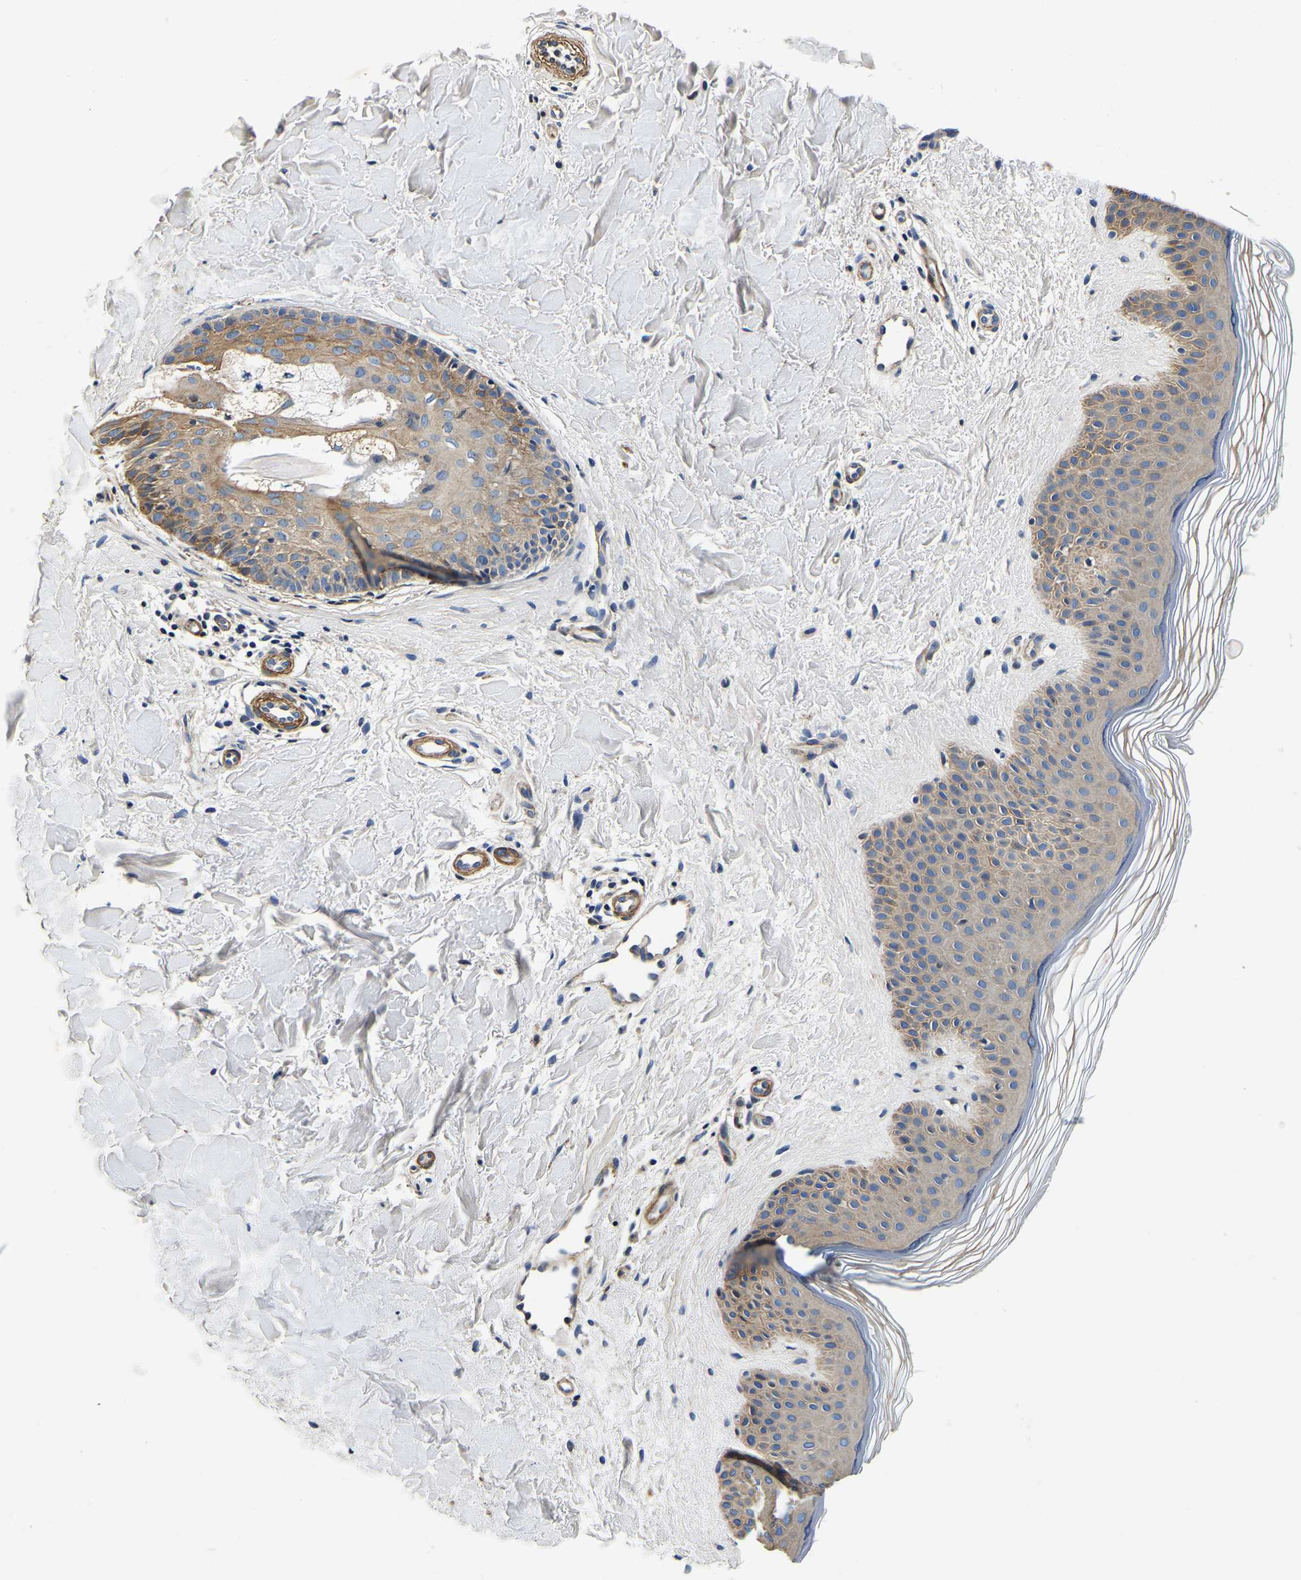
{"staining": {"intensity": "weak", "quantity": ">75%", "location": "cytoplasmic/membranous"}, "tissue": "skin", "cell_type": "Fibroblasts", "image_type": "normal", "snomed": [{"axis": "morphology", "description": "Normal tissue, NOS"}, {"axis": "morphology", "description": "Malignant melanoma, Metastatic site"}, {"axis": "topography", "description": "Skin"}], "caption": "Immunohistochemical staining of normal human skin reveals weak cytoplasmic/membranous protein positivity in about >75% of fibroblasts.", "gene": "KCTD17", "patient": {"sex": "male", "age": 41}}